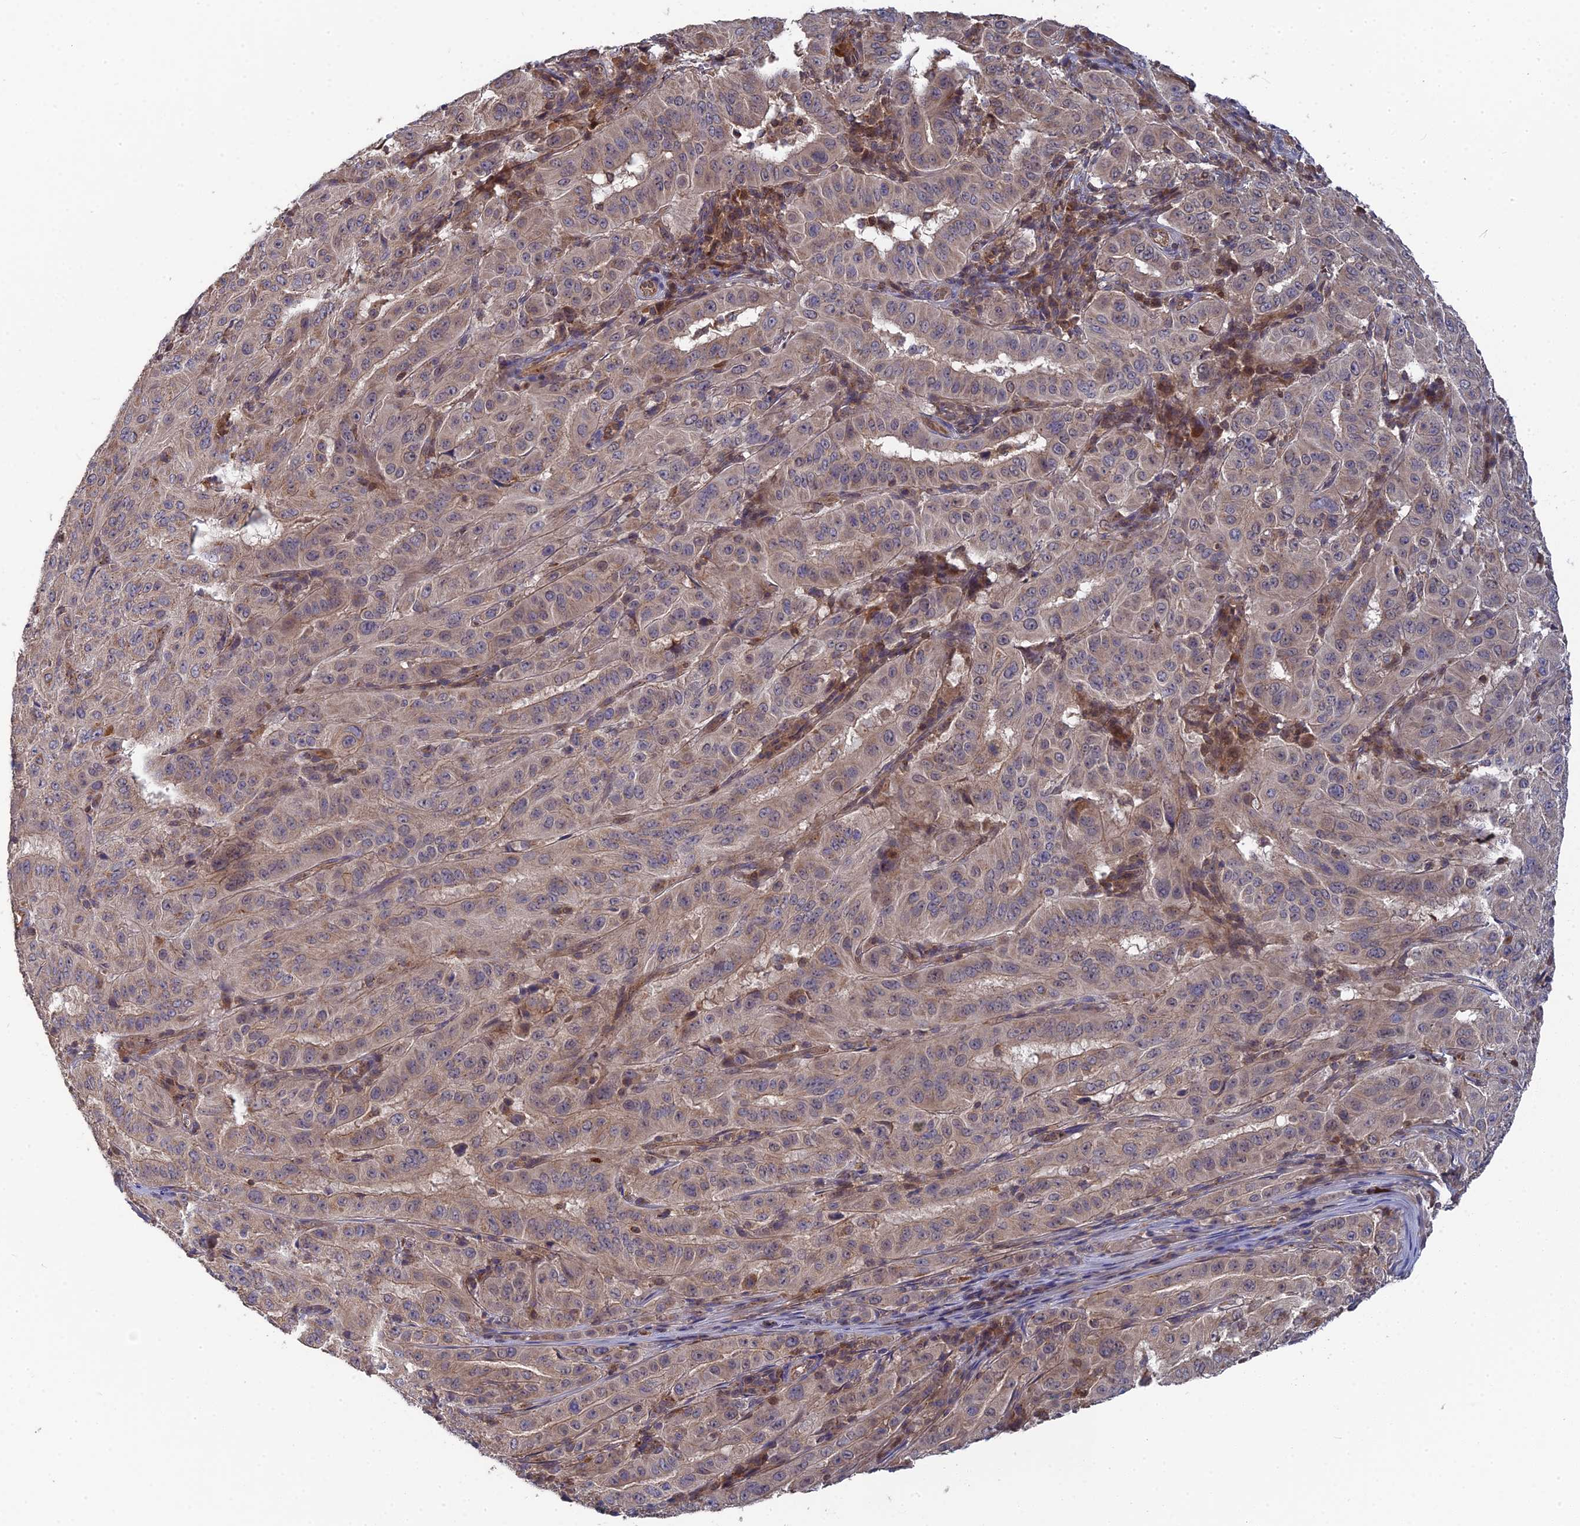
{"staining": {"intensity": "weak", "quantity": "25%-75%", "location": "cytoplasmic/membranous"}, "tissue": "pancreatic cancer", "cell_type": "Tumor cells", "image_type": "cancer", "snomed": [{"axis": "morphology", "description": "Adenocarcinoma, NOS"}, {"axis": "topography", "description": "Pancreas"}], "caption": "Protein expression analysis of pancreatic adenocarcinoma demonstrates weak cytoplasmic/membranous expression in about 25%-75% of tumor cells.", "gene": "RPIA", "patient": {"sex": "male", "age": 63}}